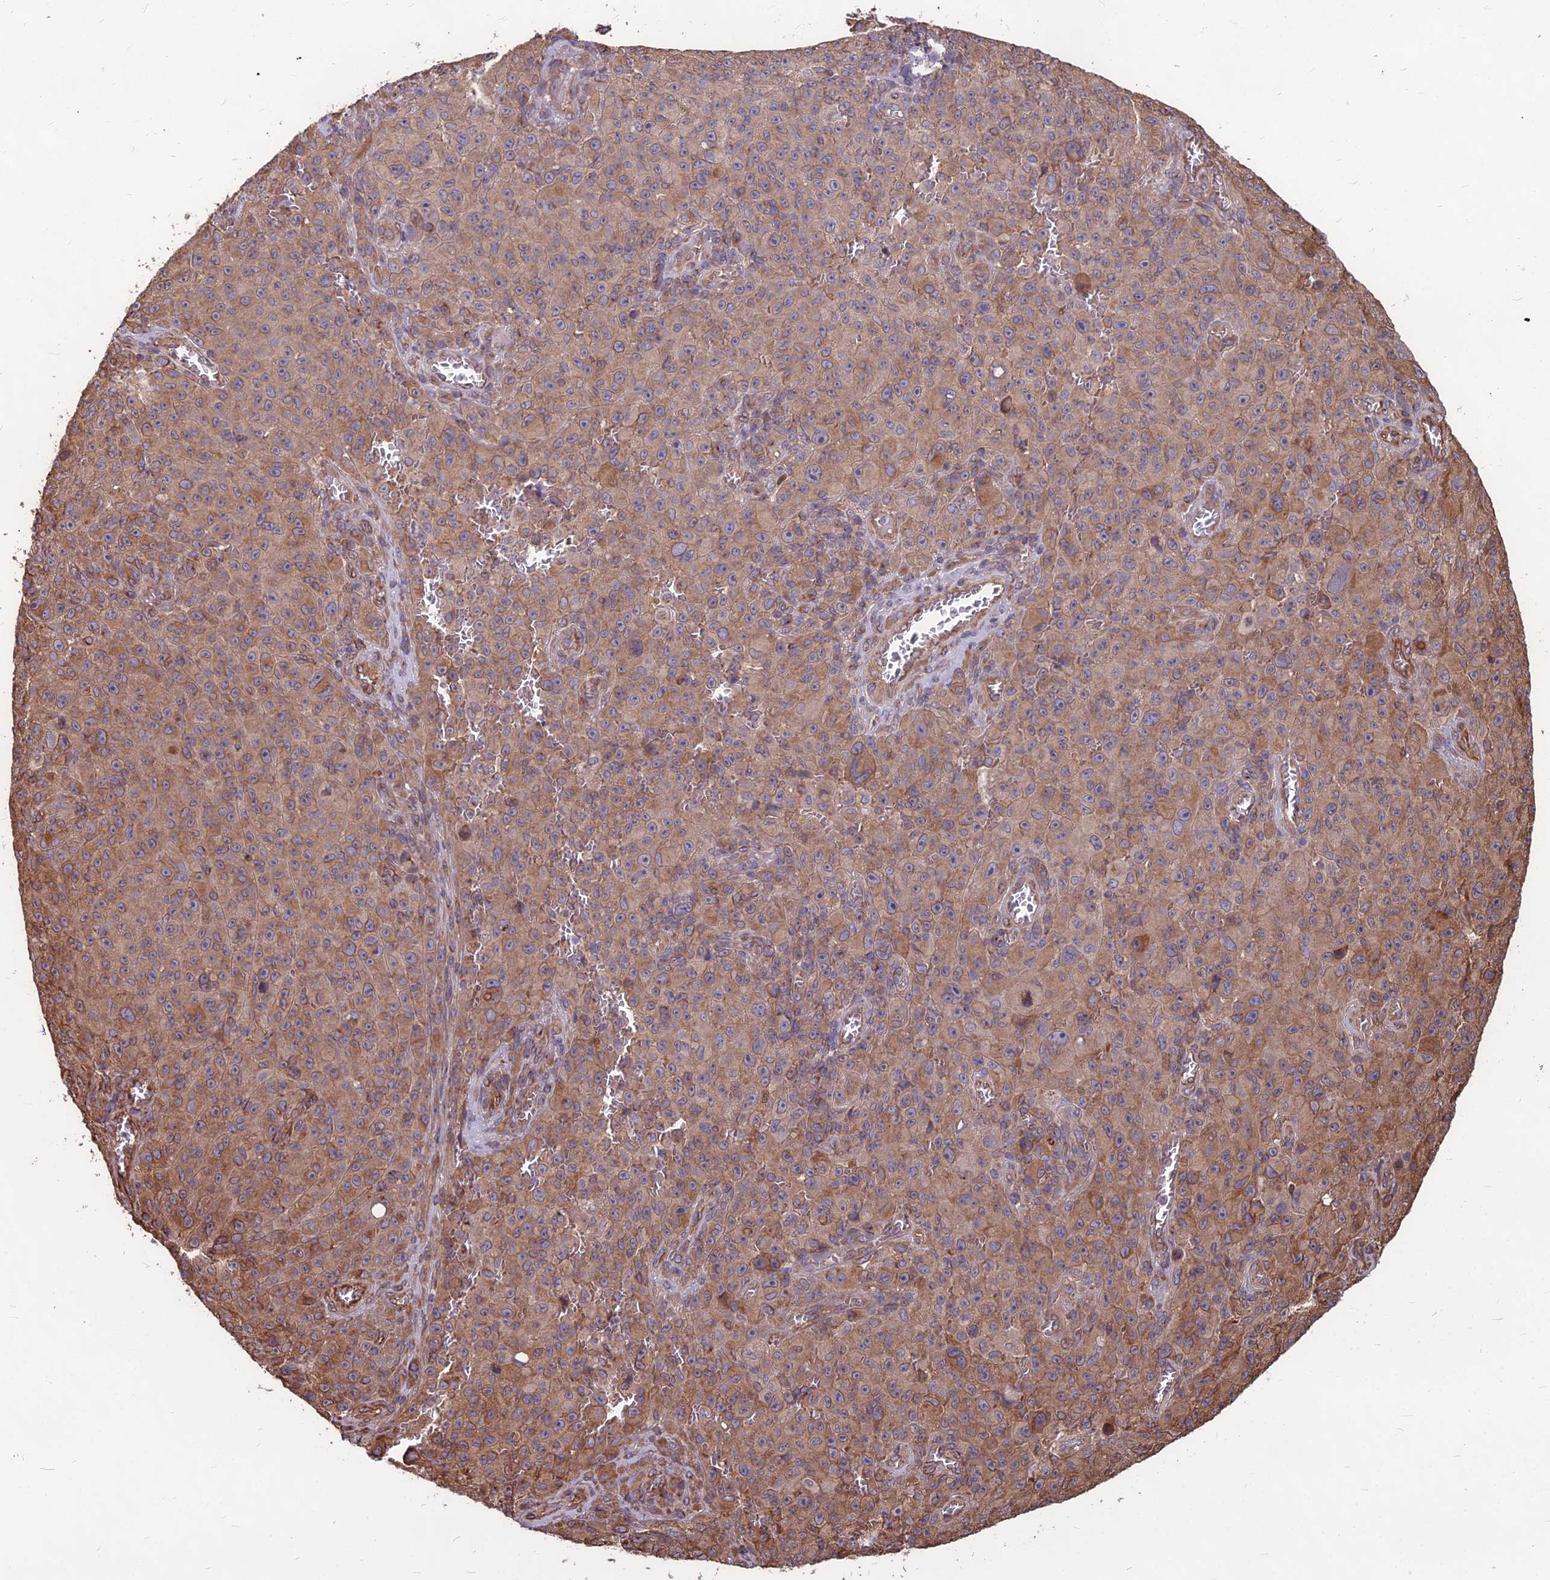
{"staining": {"intensity": "moderate", "quantity": ">75%", "location": "cytoplasmic/membranous"}, "tissue": "melanoma", "cell_type": "Tumor cells", "image_type": "cancer", "snomed": [{"axis": "morphology", "description": "Malignant melanoma, NOS"}, {"axis": "topography", "description": "Skin"}], "caption": "Melanoma stained with a protein marker exhibits moderate staining in tumor cells.", "gene": "LSM6", "patient": {"sex": "female", "age": 82}}